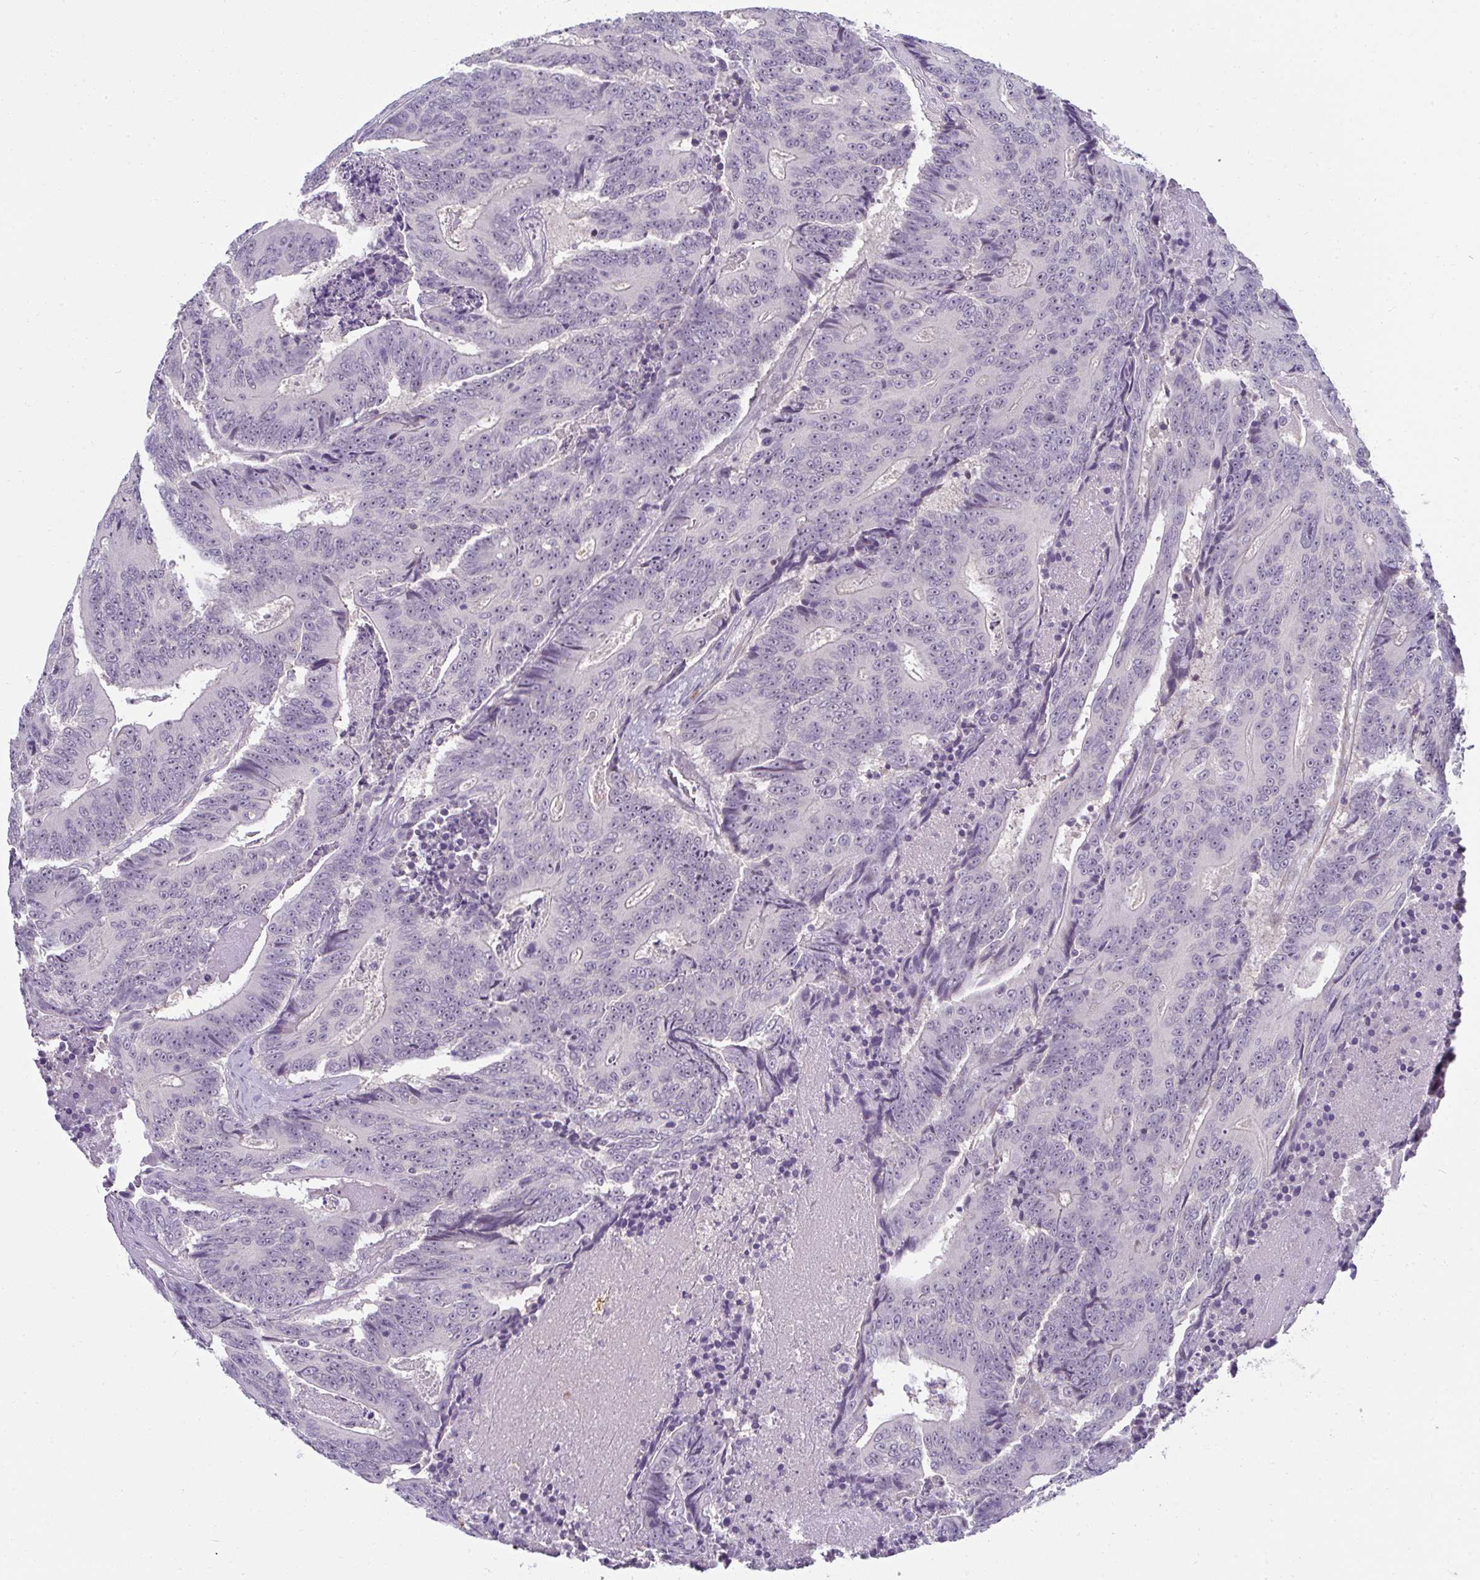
{"staining": {"intensity": "negative", "quantity": "none", "location": "none"}, "tissue": "colorectal cancer", "cell_type": "Tumor cells", "image_type": "cancer", "snomed": [{"axis": "morphology", "description": "Adenocarcinoma, NOS"}, {"axis": "topography", "description": "Colon"}], "caption": "Tumor cells are negative for brown protein staining in adenocarcinoma (colorectal).", "gene": "PPFIA4", "patient": {"sex": "male", "age": 83}}